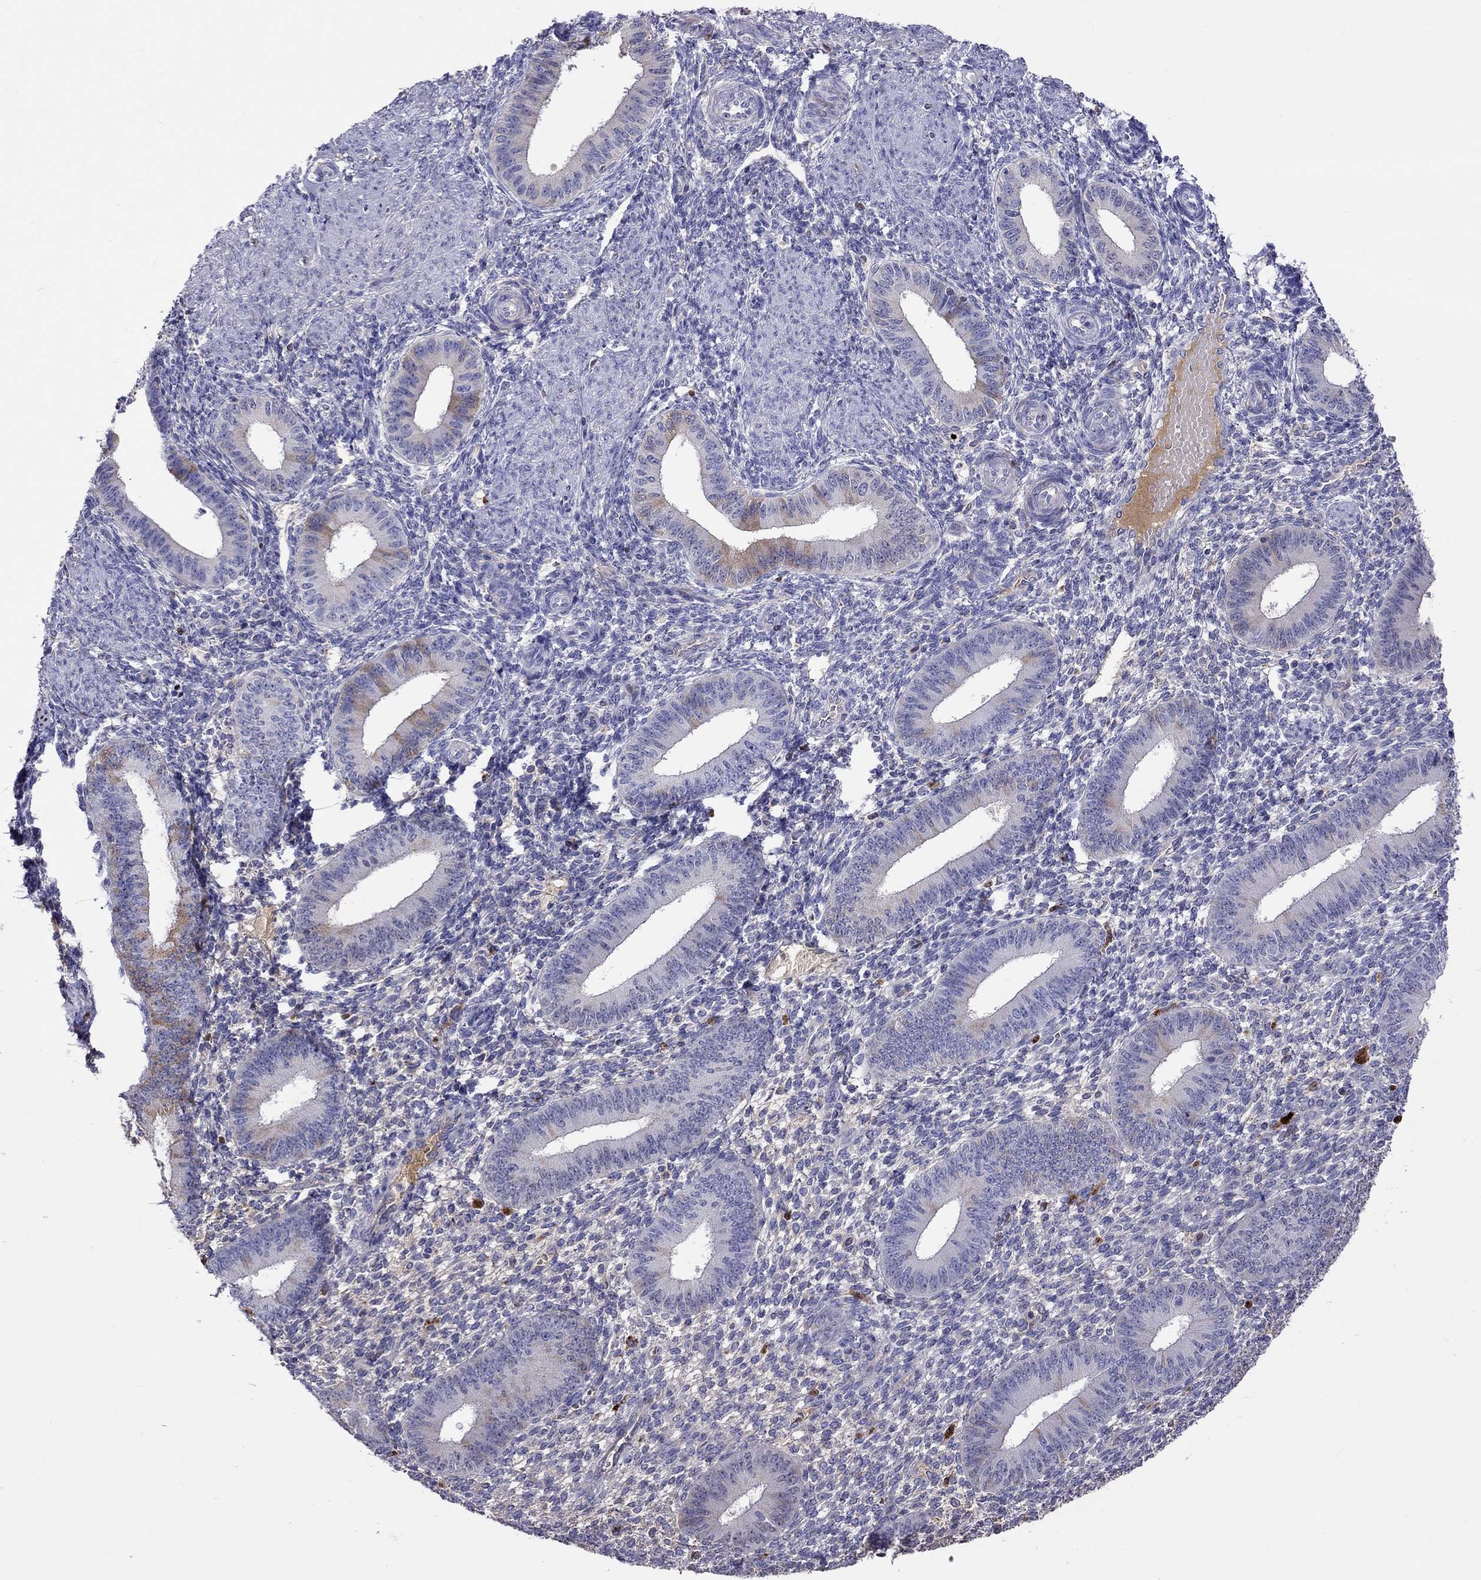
{"staining": {"intensity": "negative", "quantity": "none", "location": "none"}, "tissue": "endometrium", "cell_type": "Cells in endometrial stroma", "image_type": "normal", "snomed": [{"axis": "morphology", "description": "Normal tissue, NOS"}, {"axis": "topography", "description": "Endometrium"}], "caption": "The immunohistochemistry histopathology image has no significant expression in cells in endometrial stroma of endometrium.", "gene": "SERPINA3", "patient": {"sex": "female", "age": 39}}